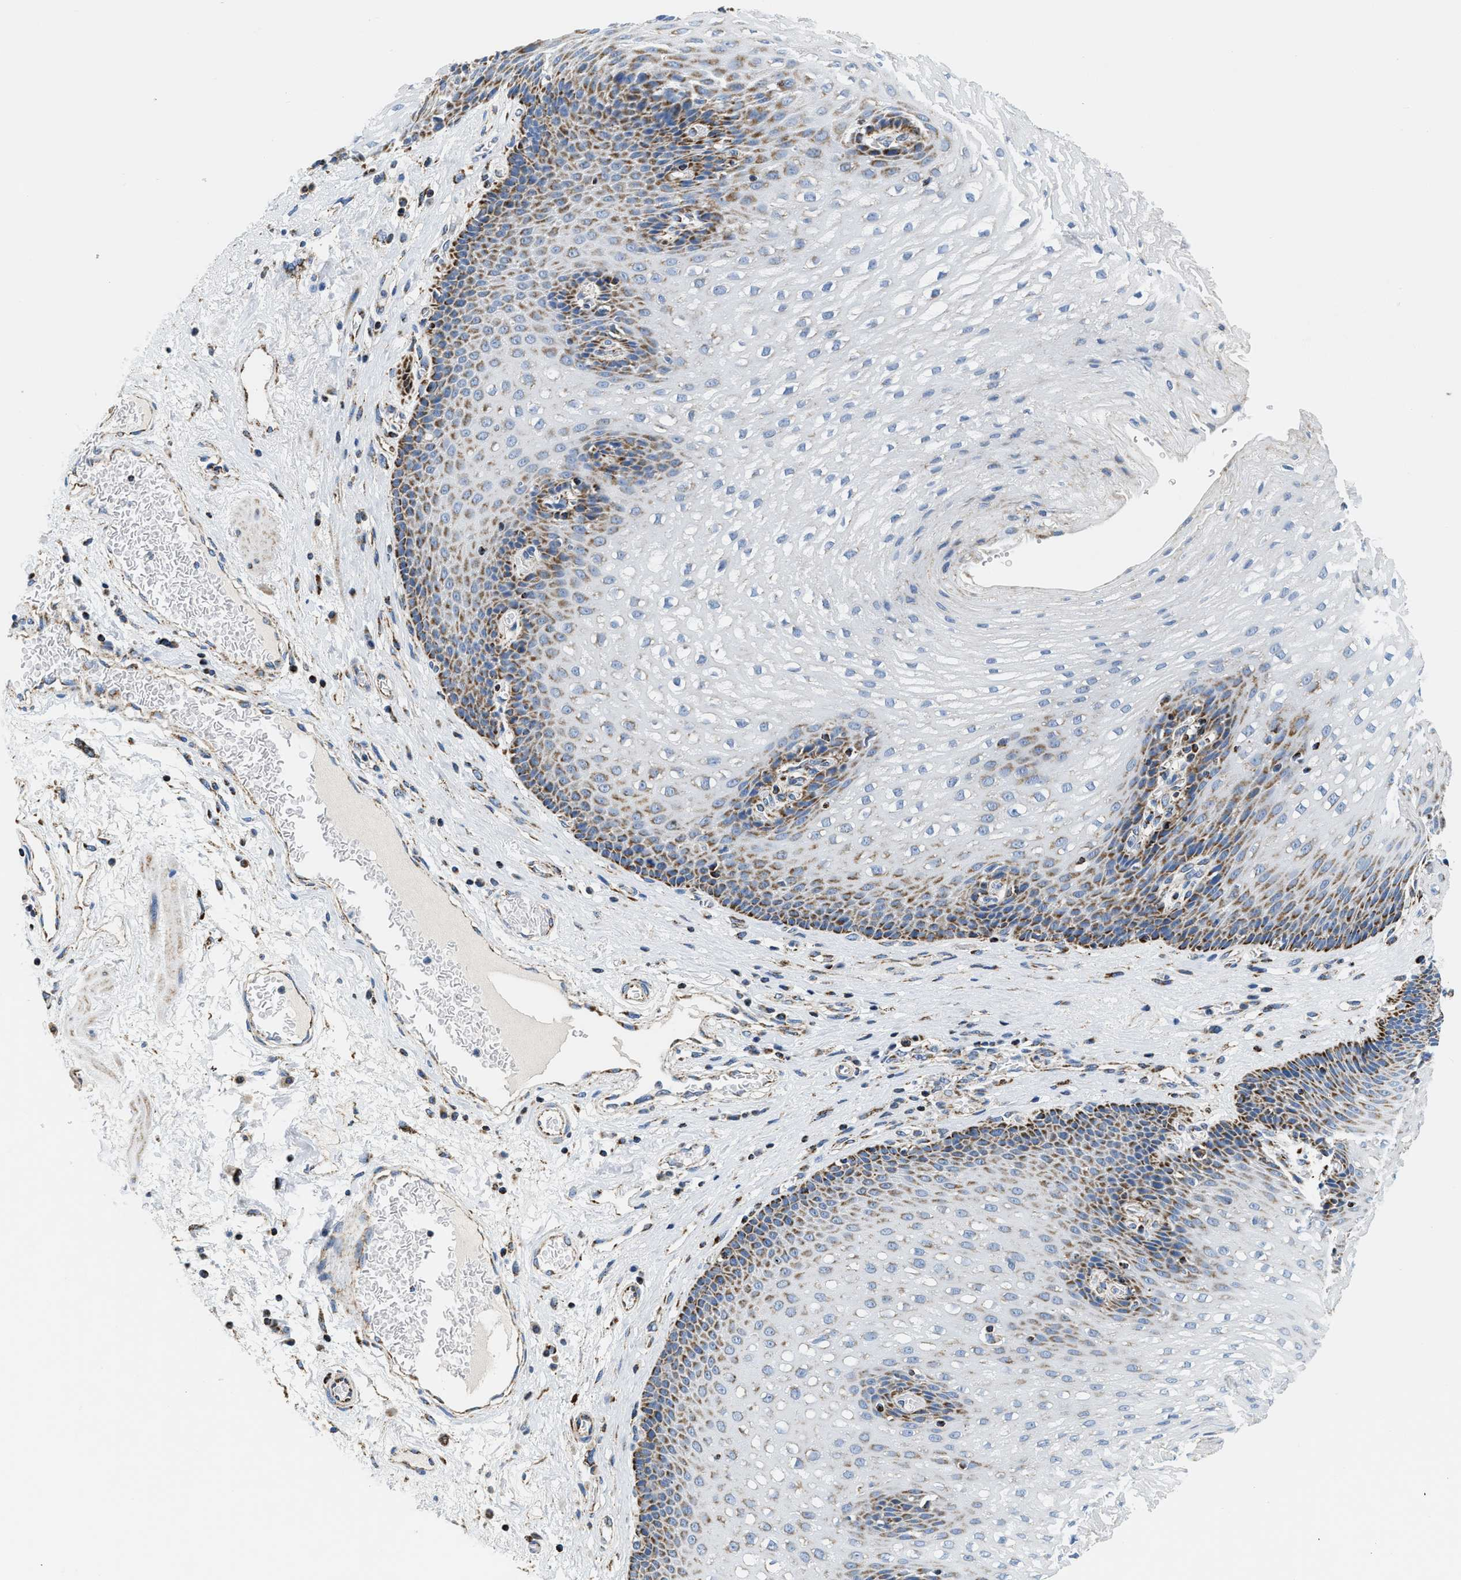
{"staining": {"intensity": "moderate", "quantity": "25%-75%", "location": "cytoplasmic/membranous"}, "tissue": "esophagus", "cell_type": "Squamous epithelial cells", "image_type": "normal", "snomed": [{"axis": "morphology", "description": "Normal tissue, NOS"}, {"axis": "topography", "description": "Esophagus"}], "caption": "Brown immunohistochemical staining in normal human esophagus shows moderate cytoplasmic/membranous staining in about 25%-75% of squamous epithelial cells. (DAB (3,3'-diaminobenzidine) IHC, brown staining for protein, blue staining for nuclei).", "gene": "SFXN1", "patient": {"sex": "male", "age": 48}}